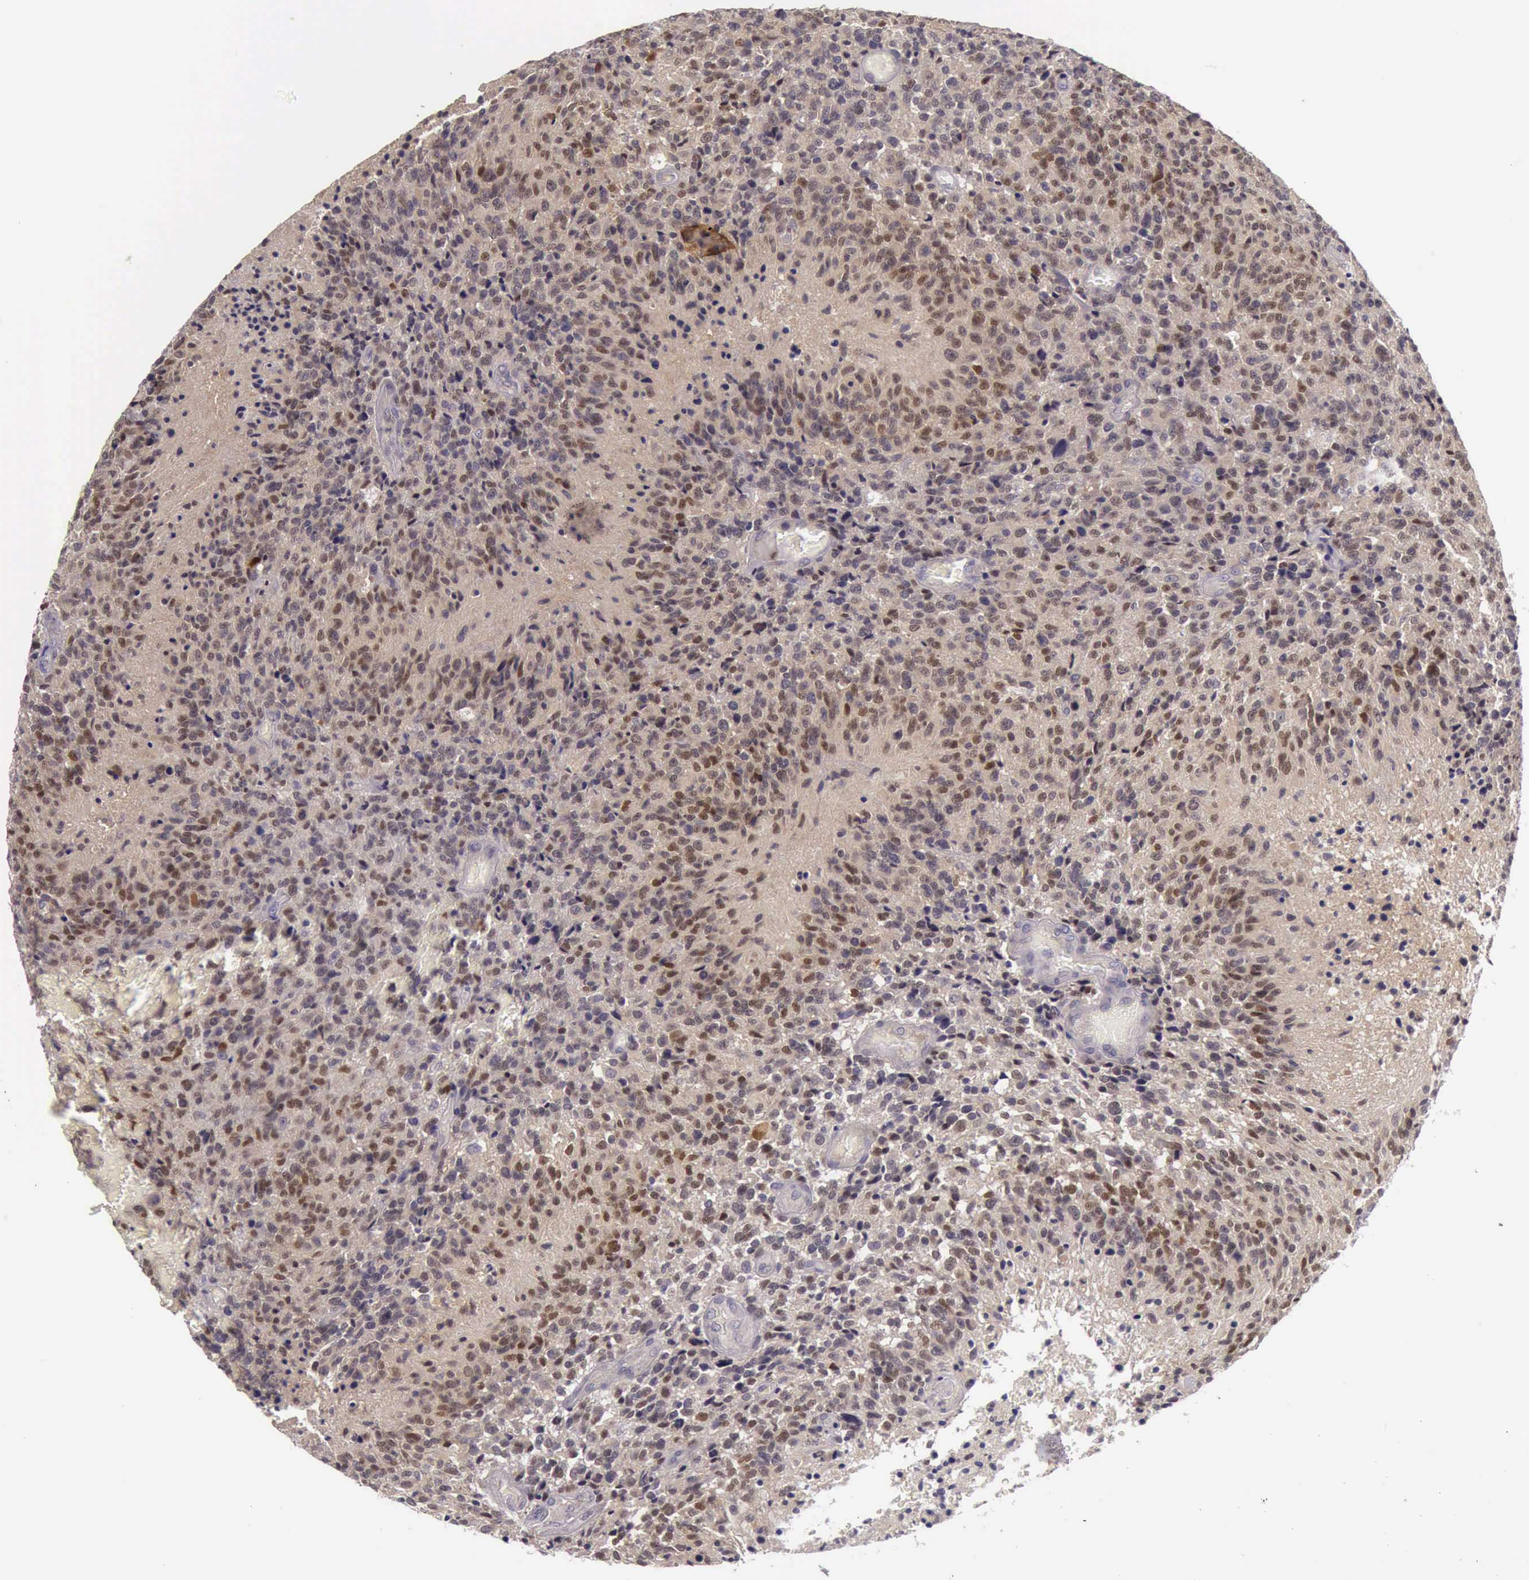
{"staining": {"intensity": "moderate", "quantity": "25%-75%", "location": "cytoplasmic/membranous,nuclear"}, "tissue": "glioma", "cell_type": "Tumor cells", "image_type": "cancer", "snomed": [{"axis": "morphology", "description": "Glioma, malignant, High grade"}, {"axis": "topography", "description": "Brain"}], "caption": "Moderate cytoplasmic/membranous and nuclear positivity for a protein is present in approximately 25%-75% of tumor cells of glioma using immunohistochemistry (IHC).", "gene": "ARNT2", "patient": {"sex": "male", "age": 36}}